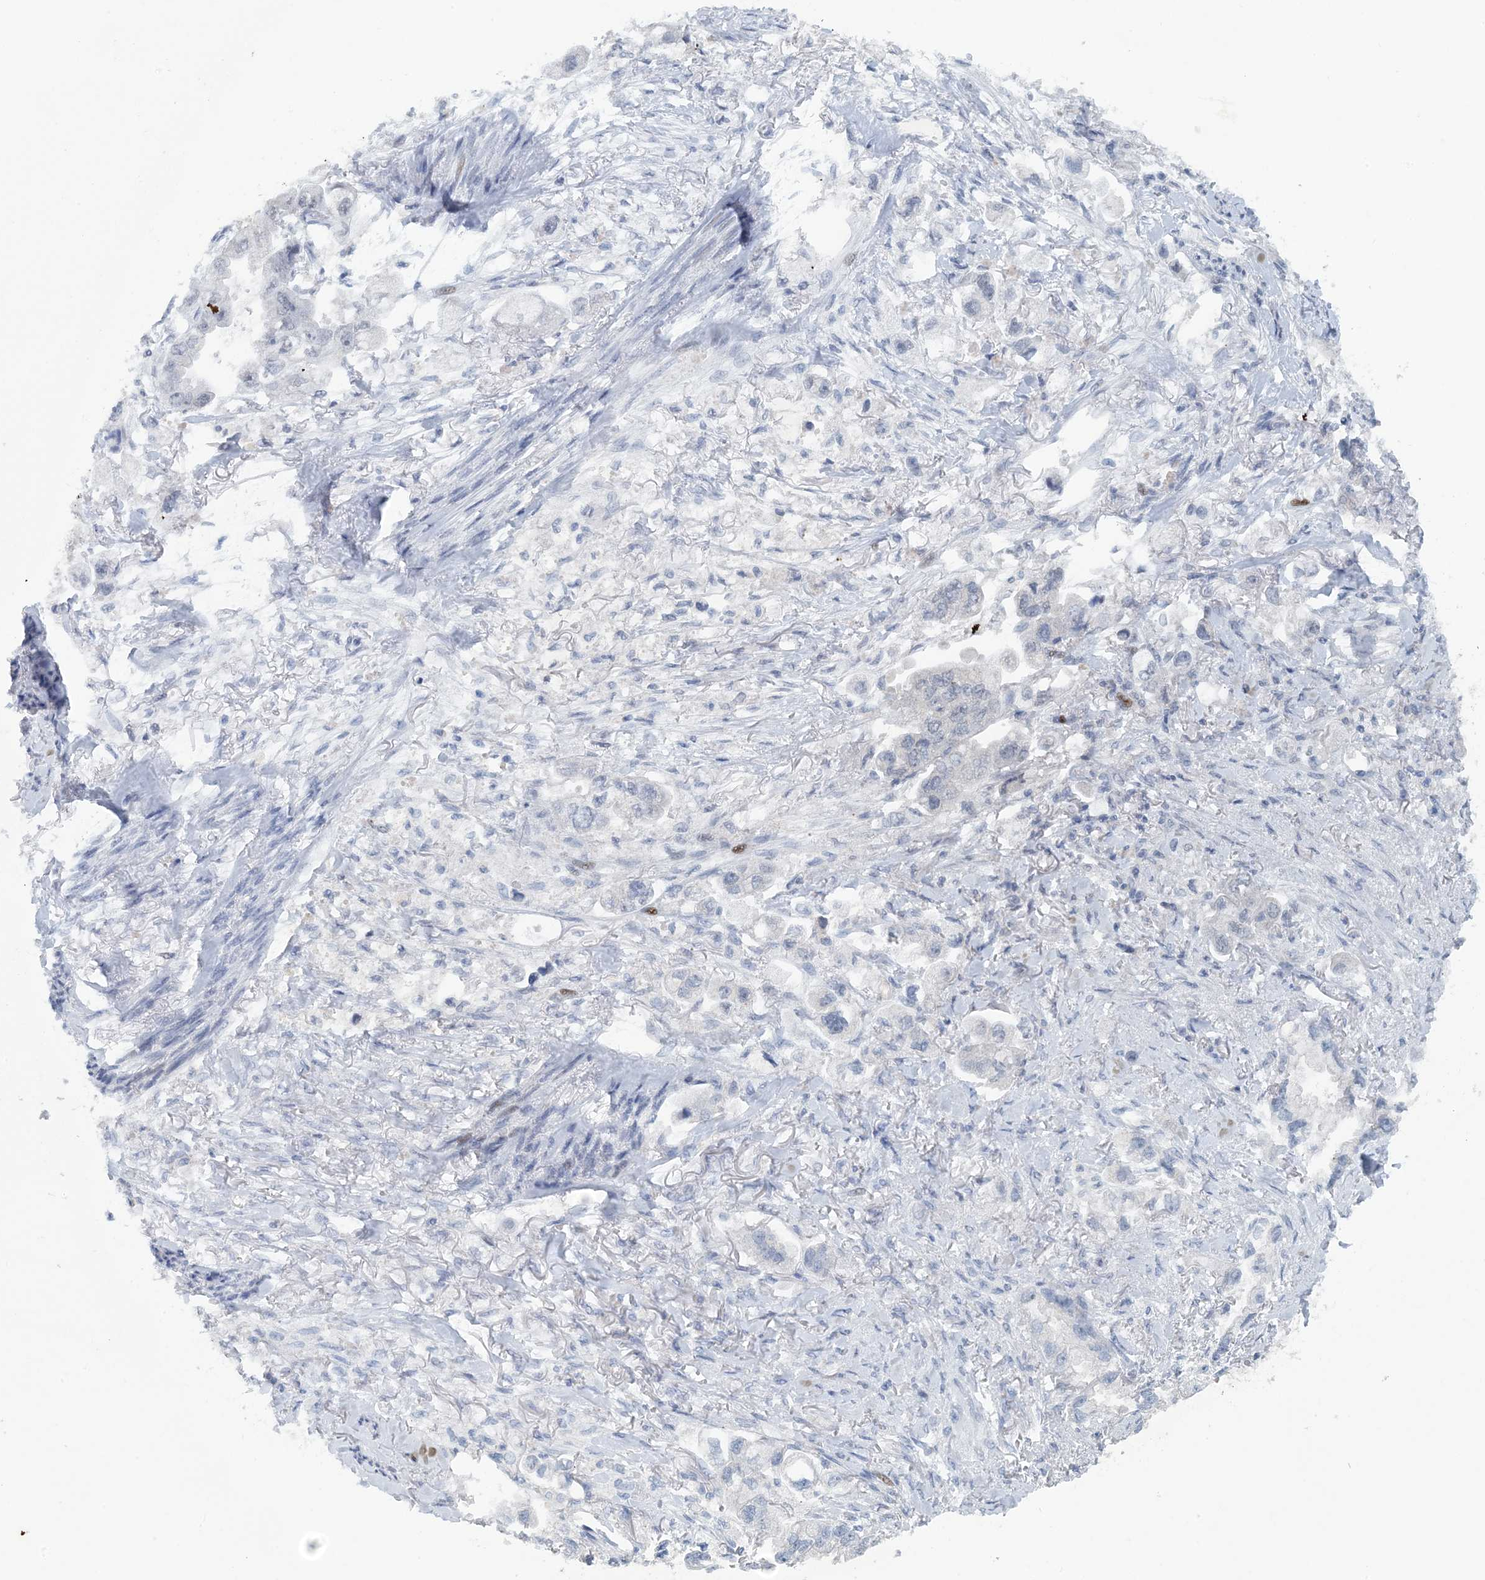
{"staining": {"intensity": "negative", "quantity": "none", "location": "none"}, "tissue": "stomach cancer", "cell_type": "Tumor cells", "image_type": "cancer", "snomed": [{"axis": "morphology", "description": "Adenocarcinoma, NOS"}, {"axis": "topography", "description": "Stomach"}], "caption": "This is an IHC histopathology image of human adenocarcinoma (stomach). There is no staining in tumor cells.", "gene": "MBD2", "patient": {"sex": "male", "age": 62}}